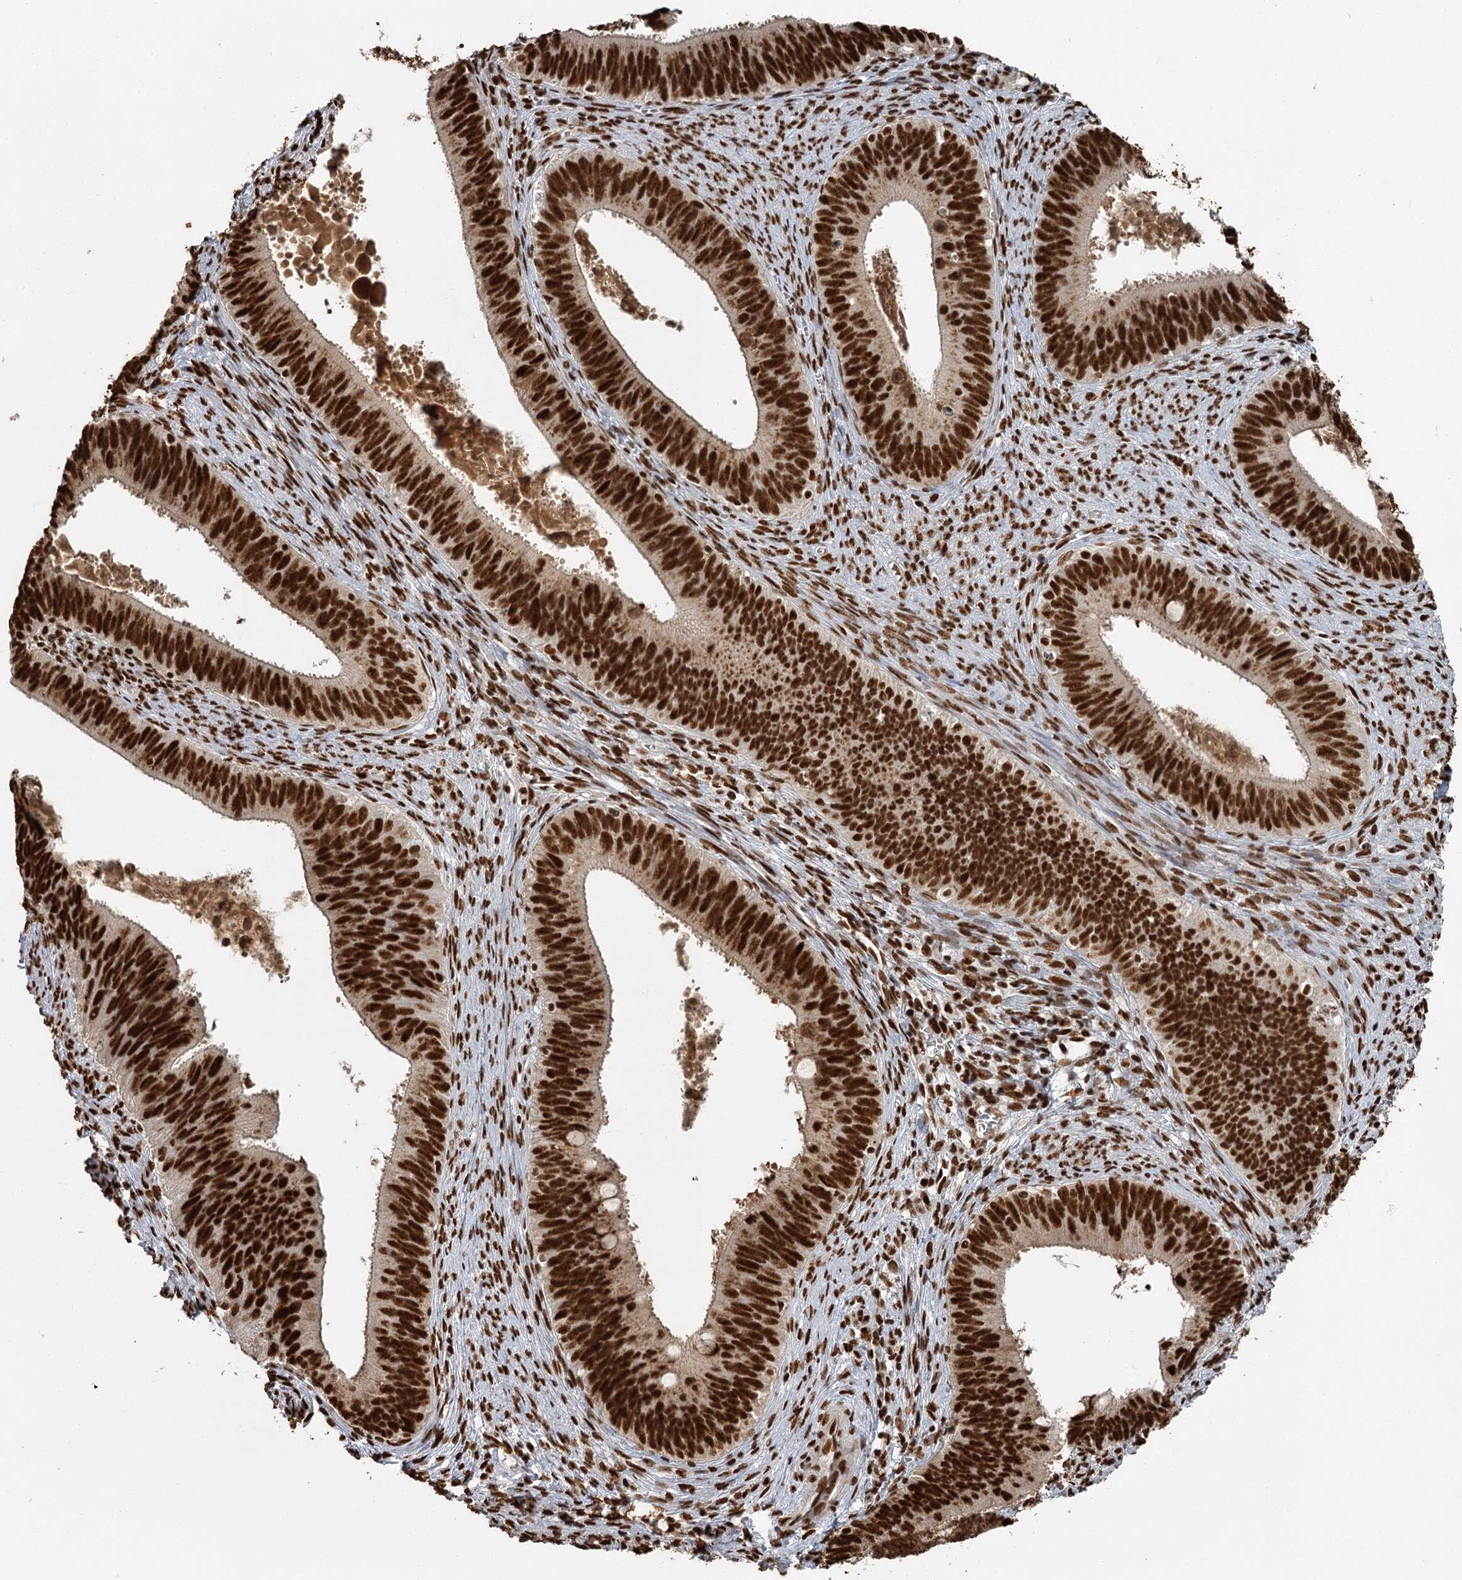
{"staining": {"intensity": "strong", "quantity": ">75%", "location": "nuclear"}, "tissue": "cervical cancer", "cell_type": "Tumor cells", "image_type": "cancer", "snomed": [{"axis": "morphology", "description": "Adenocarcinoma, NOS"}, {"axis": "topography", "description": "Cervix"}], "caption": "Immunohistochemical staining of cervical cancer (adenocarcinoma) reveals high levels of strong nuclear staining in approximately >75% of tumor cells.", "gene": "RBBP7", "patient": {"sex": "female", "age": 42}}